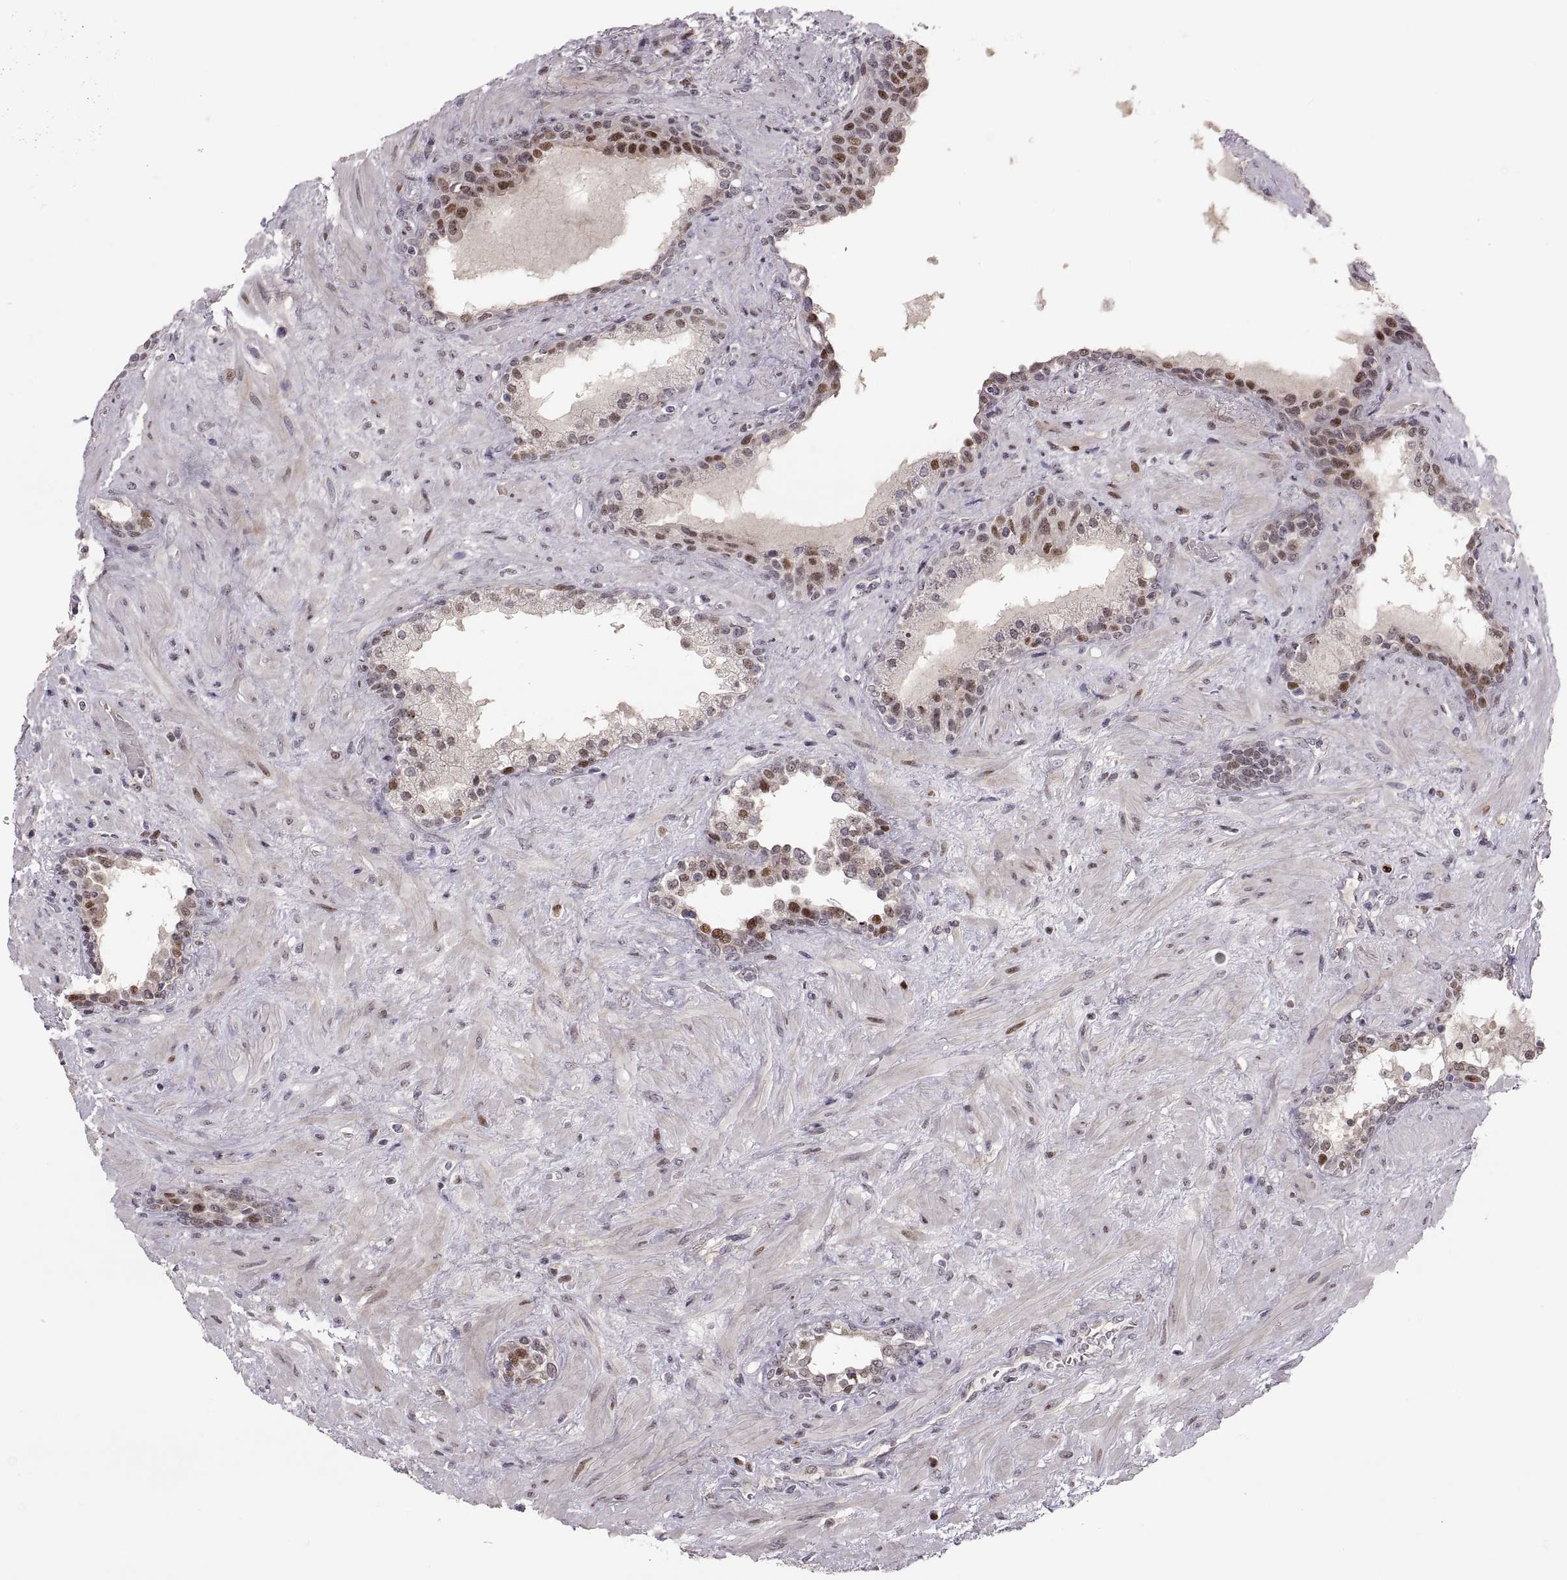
{"staining": {"intensity": "strong", "quantity": "<25%", "location": "nuclear"}, "tissue": "prostate", "cell_type": "Glandular cells", "image_type": "normal", "snomed": [{"axis": "morphology", "description": "Normal tissue, NOS"}, {"axis": "topography", "description": "Prostate"}], "caption": "Immunohistochemistry (IHC) of unremarkable human prostate shows medium levels of strong nuclear positivity in approximately <25% of glandular cells.", "gene": "SNAI1", "patient": {"sex": "male", "age": 63}}